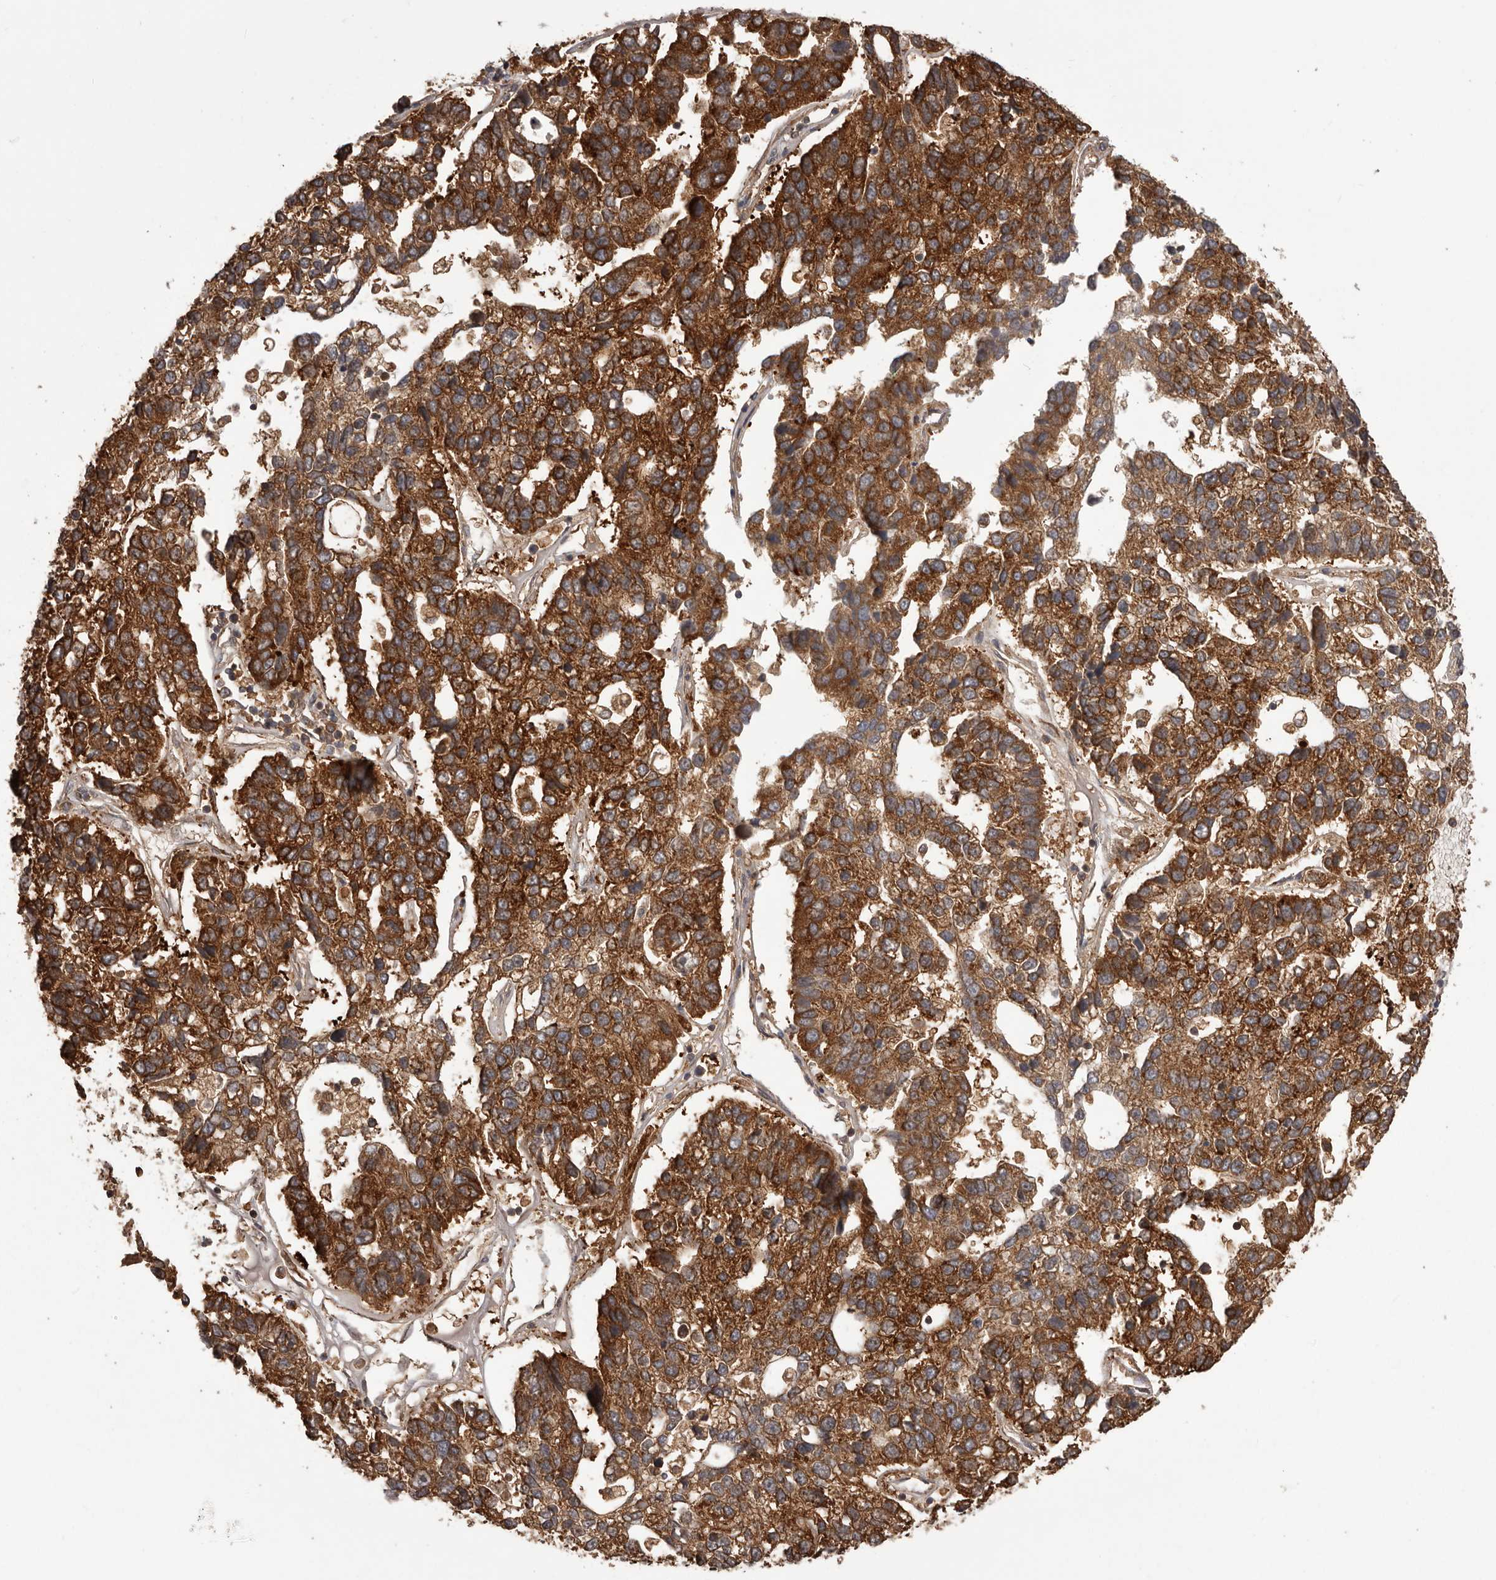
{"staining": {"intensity": "strong", "quantity": ">75%", "location": "cytoplasmic/membranous"}, "tissue": "pancreatic cancer", "cell_type": "Tumor cells", "image_type": "cancer", "snomed": [{"axis": "morphology", "description": "Adenocarcinoma, NOS"}, {"axis": "topography", "description": "Pancreas"}], "caption": "Brown immunohistochemical staining in human pancreatic adenocarcinoma reveals strong cytoplasmic/membranous expression in approximately >75% of tumor cells.", "gene": "SLC22A3", "patient": {"sex": "female", "age": 61}}